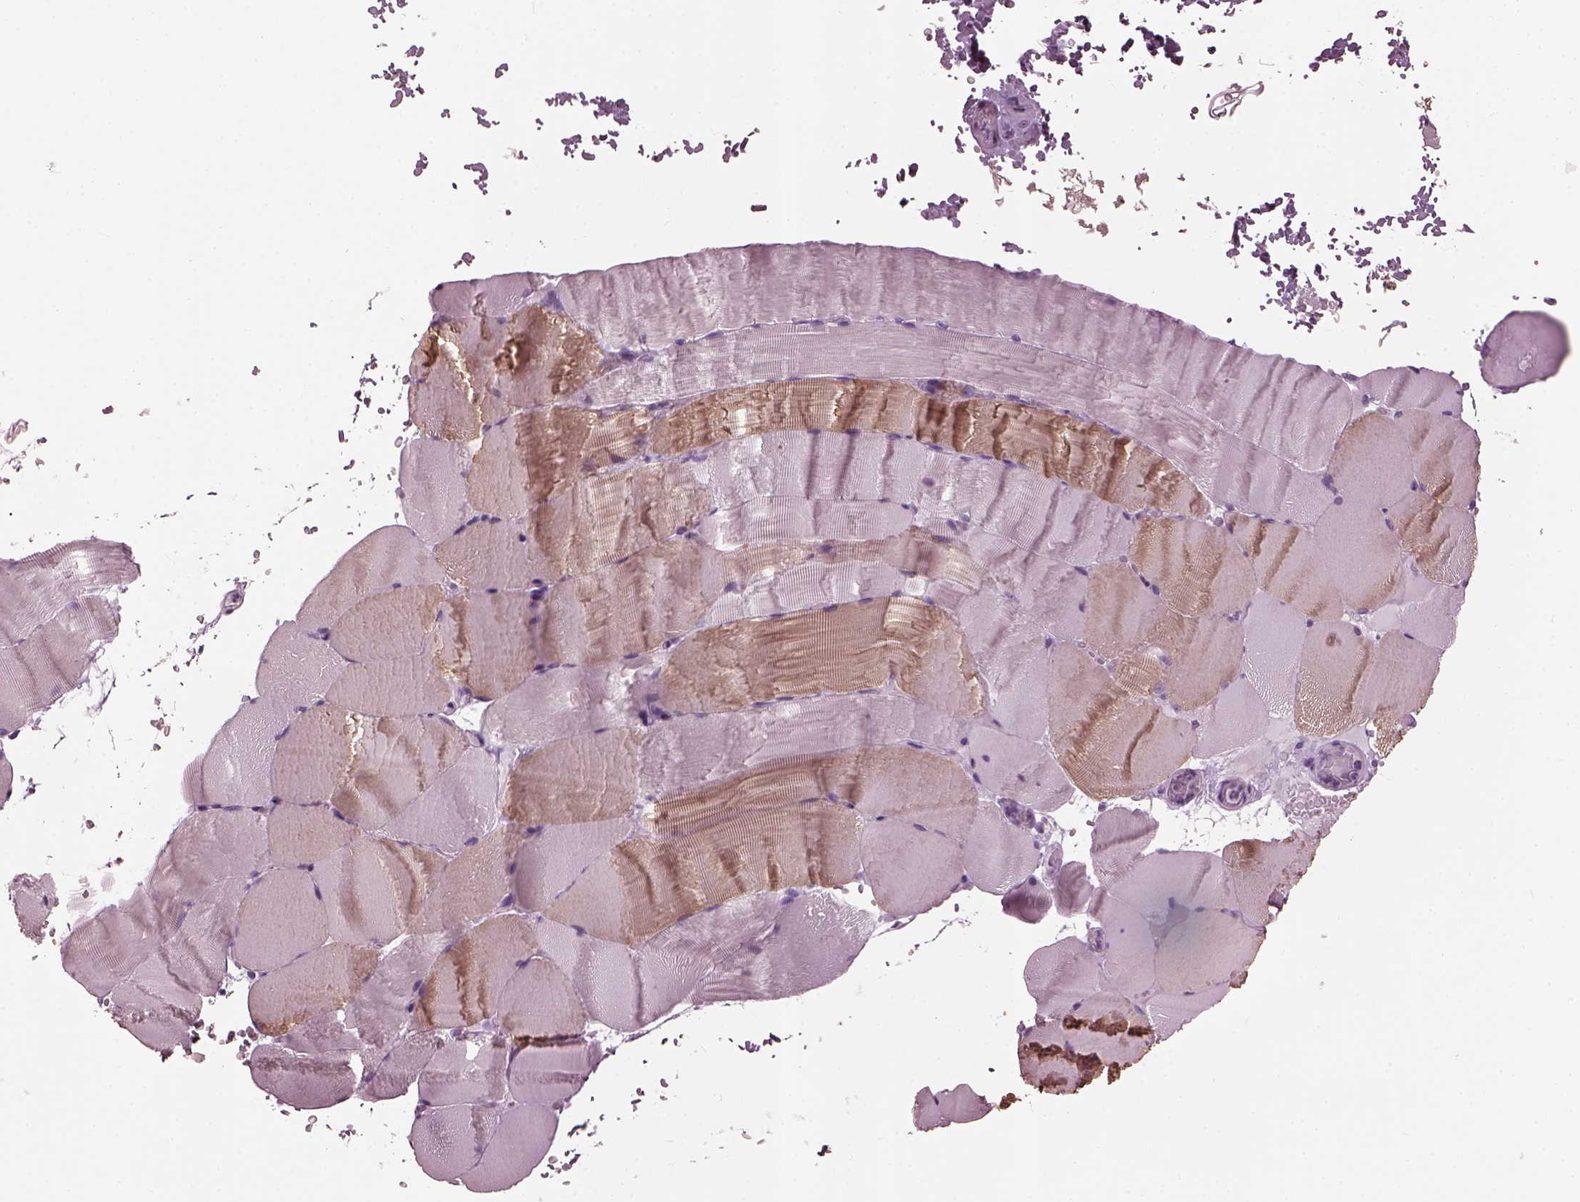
{"staining": {"intensity": "weak", "quantity": "<25%", "location": "cytoplasmic/membranous"}, "tissue": "skeletal muscle", "cell_type": "Myocytes", "image_type": "normal", "snomed": [{"axis": "morphology", "description": "Normal tissue, NOS"}, {"axis": "topography", "description": "Skeletal muscle"}], "caption": "Immunohistochemical staining of benign human skeletal muscle exhibits no significant staining in myocytes. Nuclei are stained in blue.", "gene": "SLC6A17", "patient": {"sex": "female", "age": 37}}